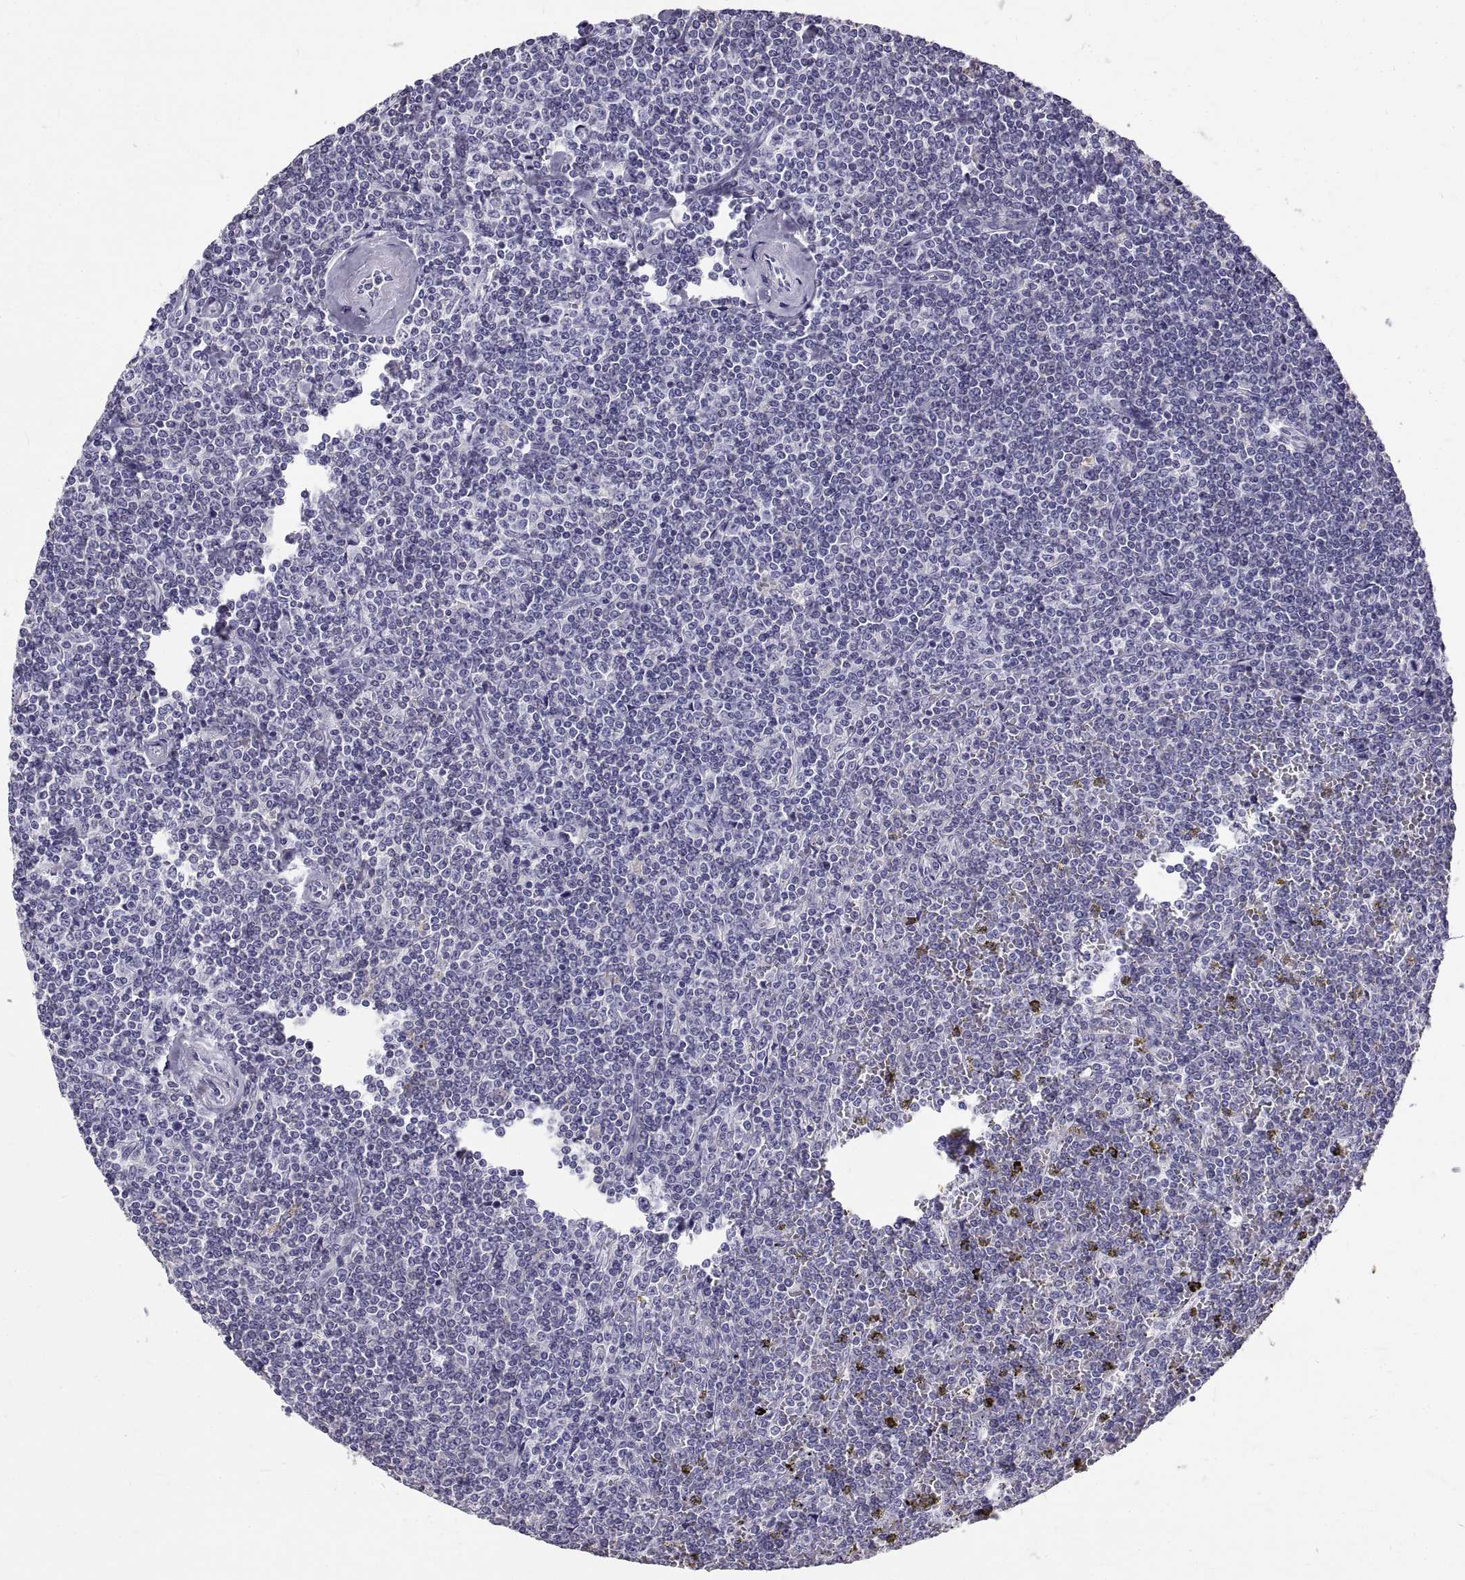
{"staining": {"intensity": "negative", "quantity": "none", "location": "none"}, "tissue": "lymphoma", "cell_type": "Tumor cells", "image_type": "cancer", "snomed": [{"axis": "morphology", "description": "Malignant lymphoma, non-Hodgkin's type, Low grade"}, {"axis": "topography", "description": "Spleen"}], "caption": "An immunohistochemistry (IHC) histopathology image of low-grade malignant lymphoma, non-Hodgkin's type is shown. There is no staining in tumor cells of low-grade malignant lymphoma, non-Hodgkin's type.", "gene": "GNG12", "patient": {"sex": "female", "age": 19}}